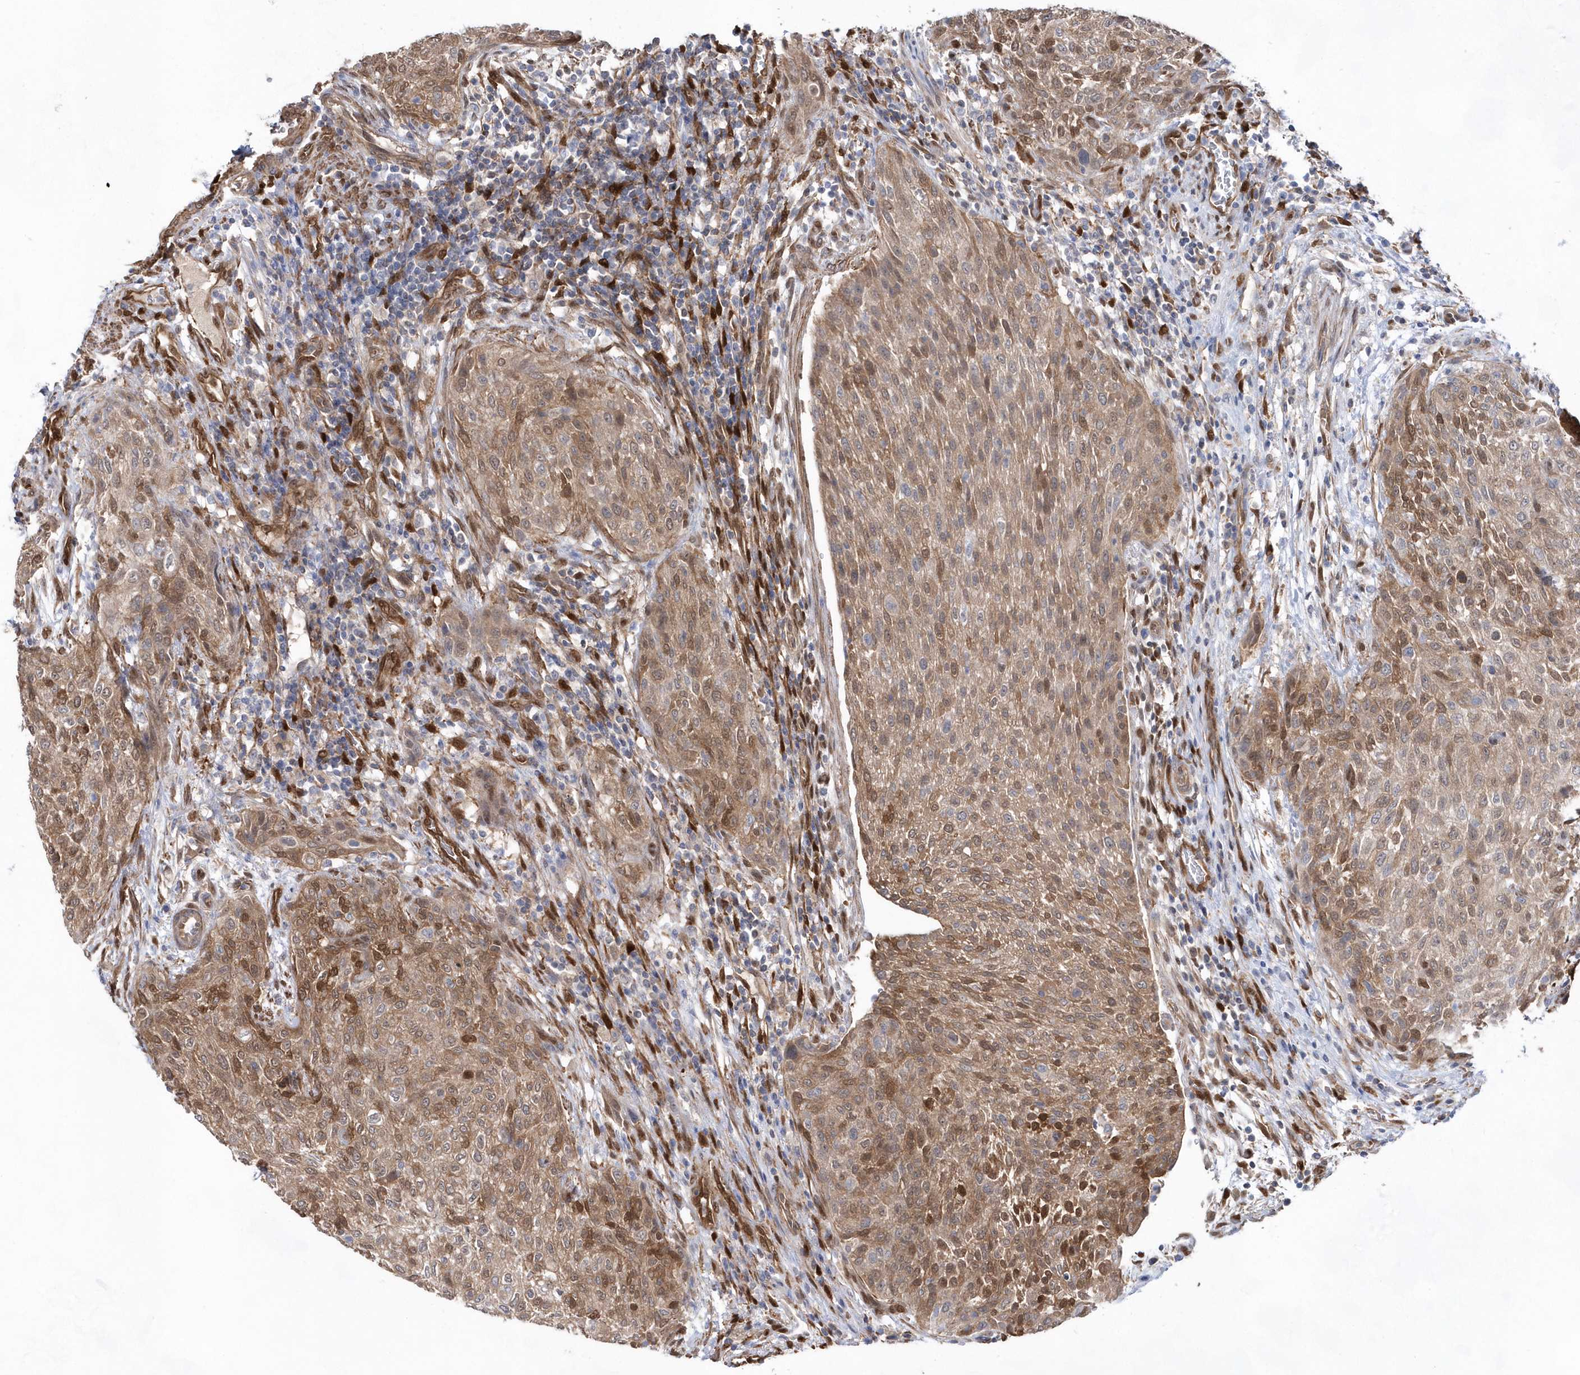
{"staining": {"intensity": "moderate", "quantity": "25%-75%", "location": "cytoplasmic/membranous,nuclear"}, "tissue": "urothelial cancer", "cell_type": "Tumor cells", "image_type": "cancer", "snomed": [{"axis": "morphology", "description": "Urothelial carcinoma, High grade"}, {"axis": "topography", "description": "Urinary bladder"}], "caption": "DAB (3,3'-diaminobenzidine) immunohistochemical staining of human urothelial carcinoma (high-grade) reveals moderate cytoplasmic/membranous and nuclear protein staining in about 25%-75% of tumor cells.", "gene": "BDH2", "patient": {"sex": "male", "age": 35}}